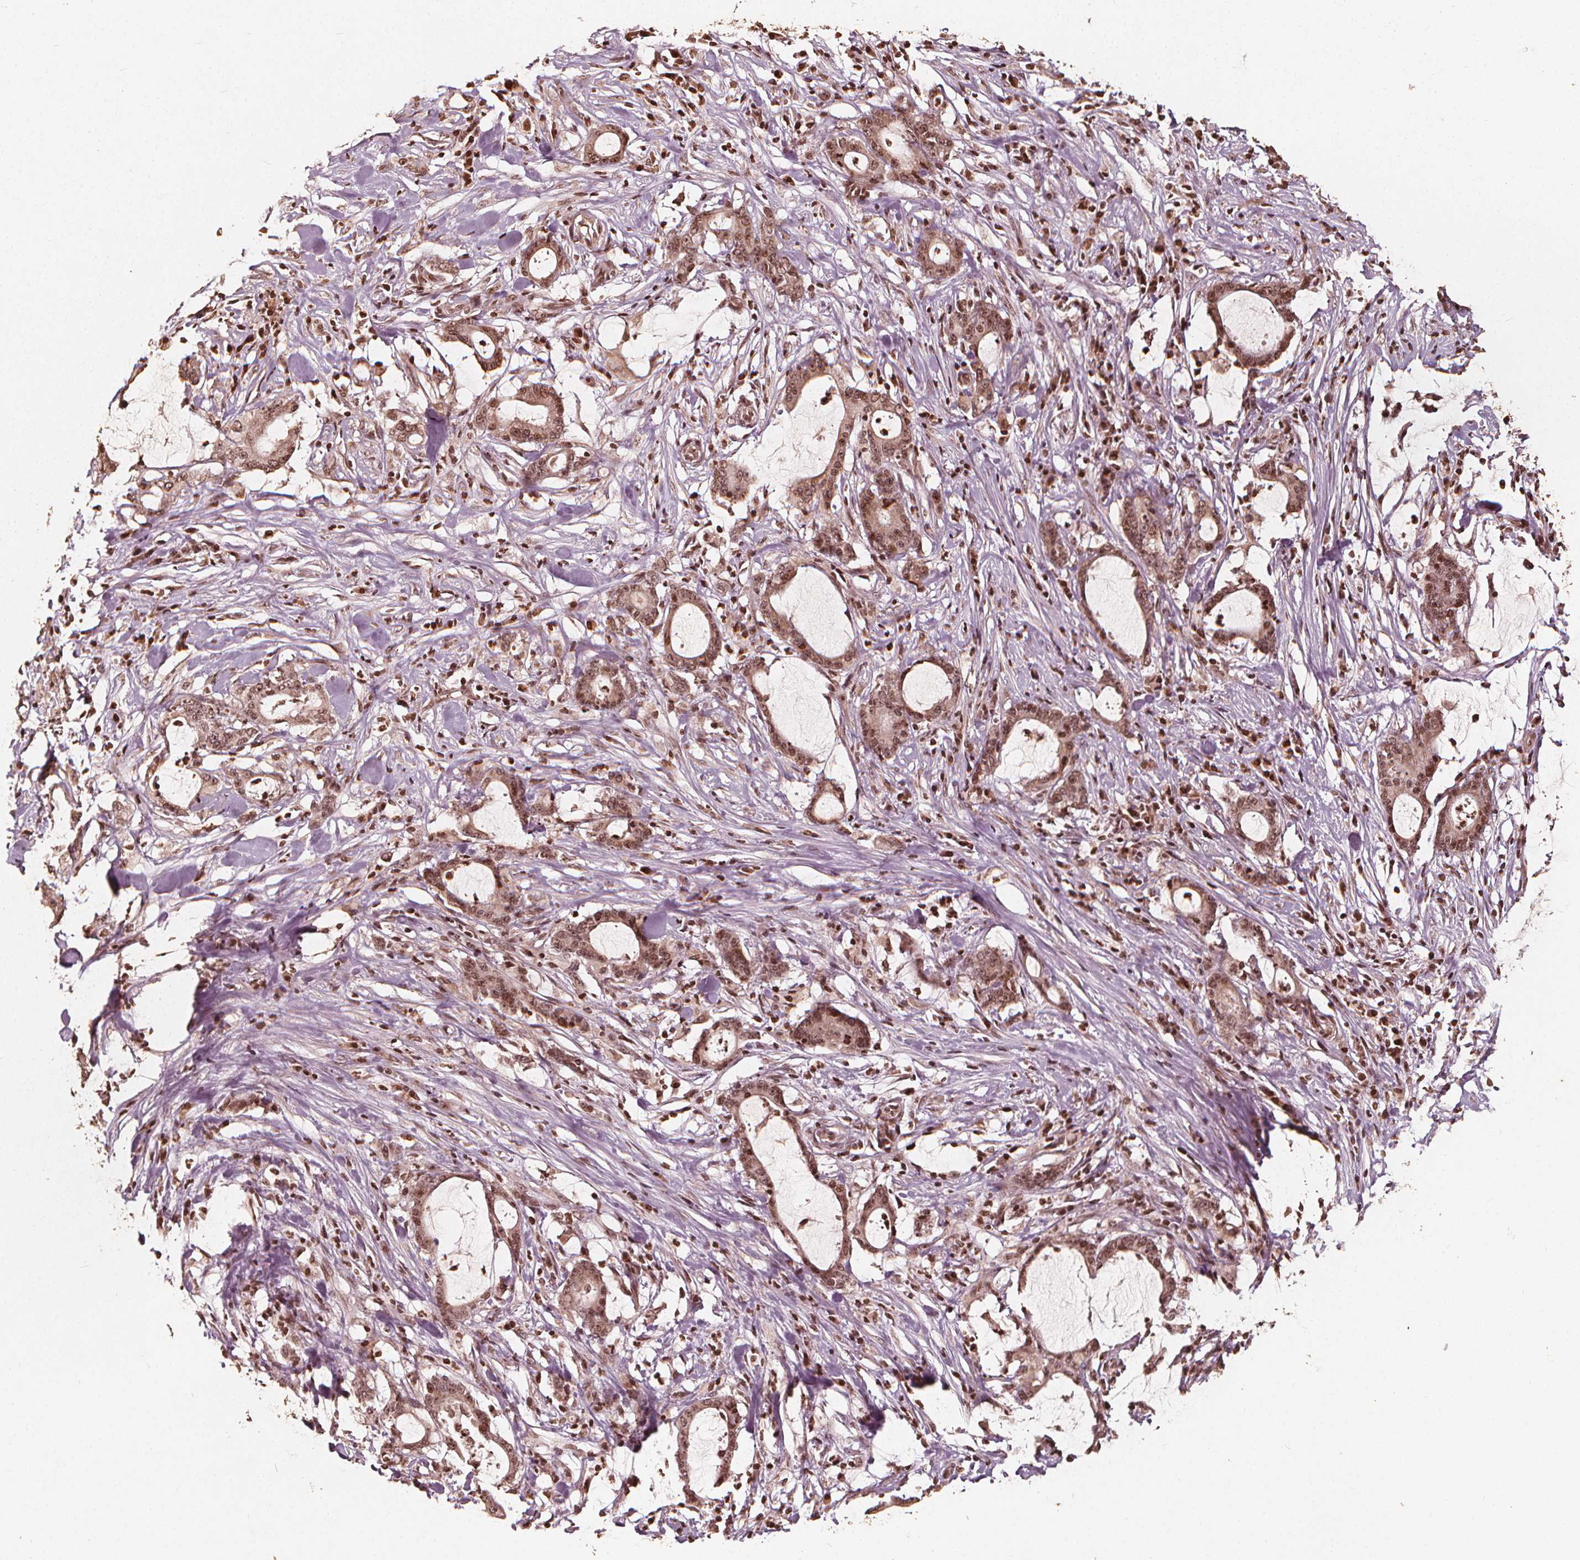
{"staining": {"intensity": "moderate", "quantity": ">75%", "location": "nuclear"}, "tissue": "stomach cancer", "cell_type": "Tumor cells", "image_type": "cancer", "snomed": [{"axis": "morphology", "description": "Adenocarcinoma, NOS"}, {"axis": "topography", "description": "Stomach, upper"}], "caption": "The histopathology image demonstrates a brown stain indicating the presence of a protein in the nuclear of tumor cells in stomach cancer.", "gene": "H3C14", "patient": {"sex": "male", "age": 68}}